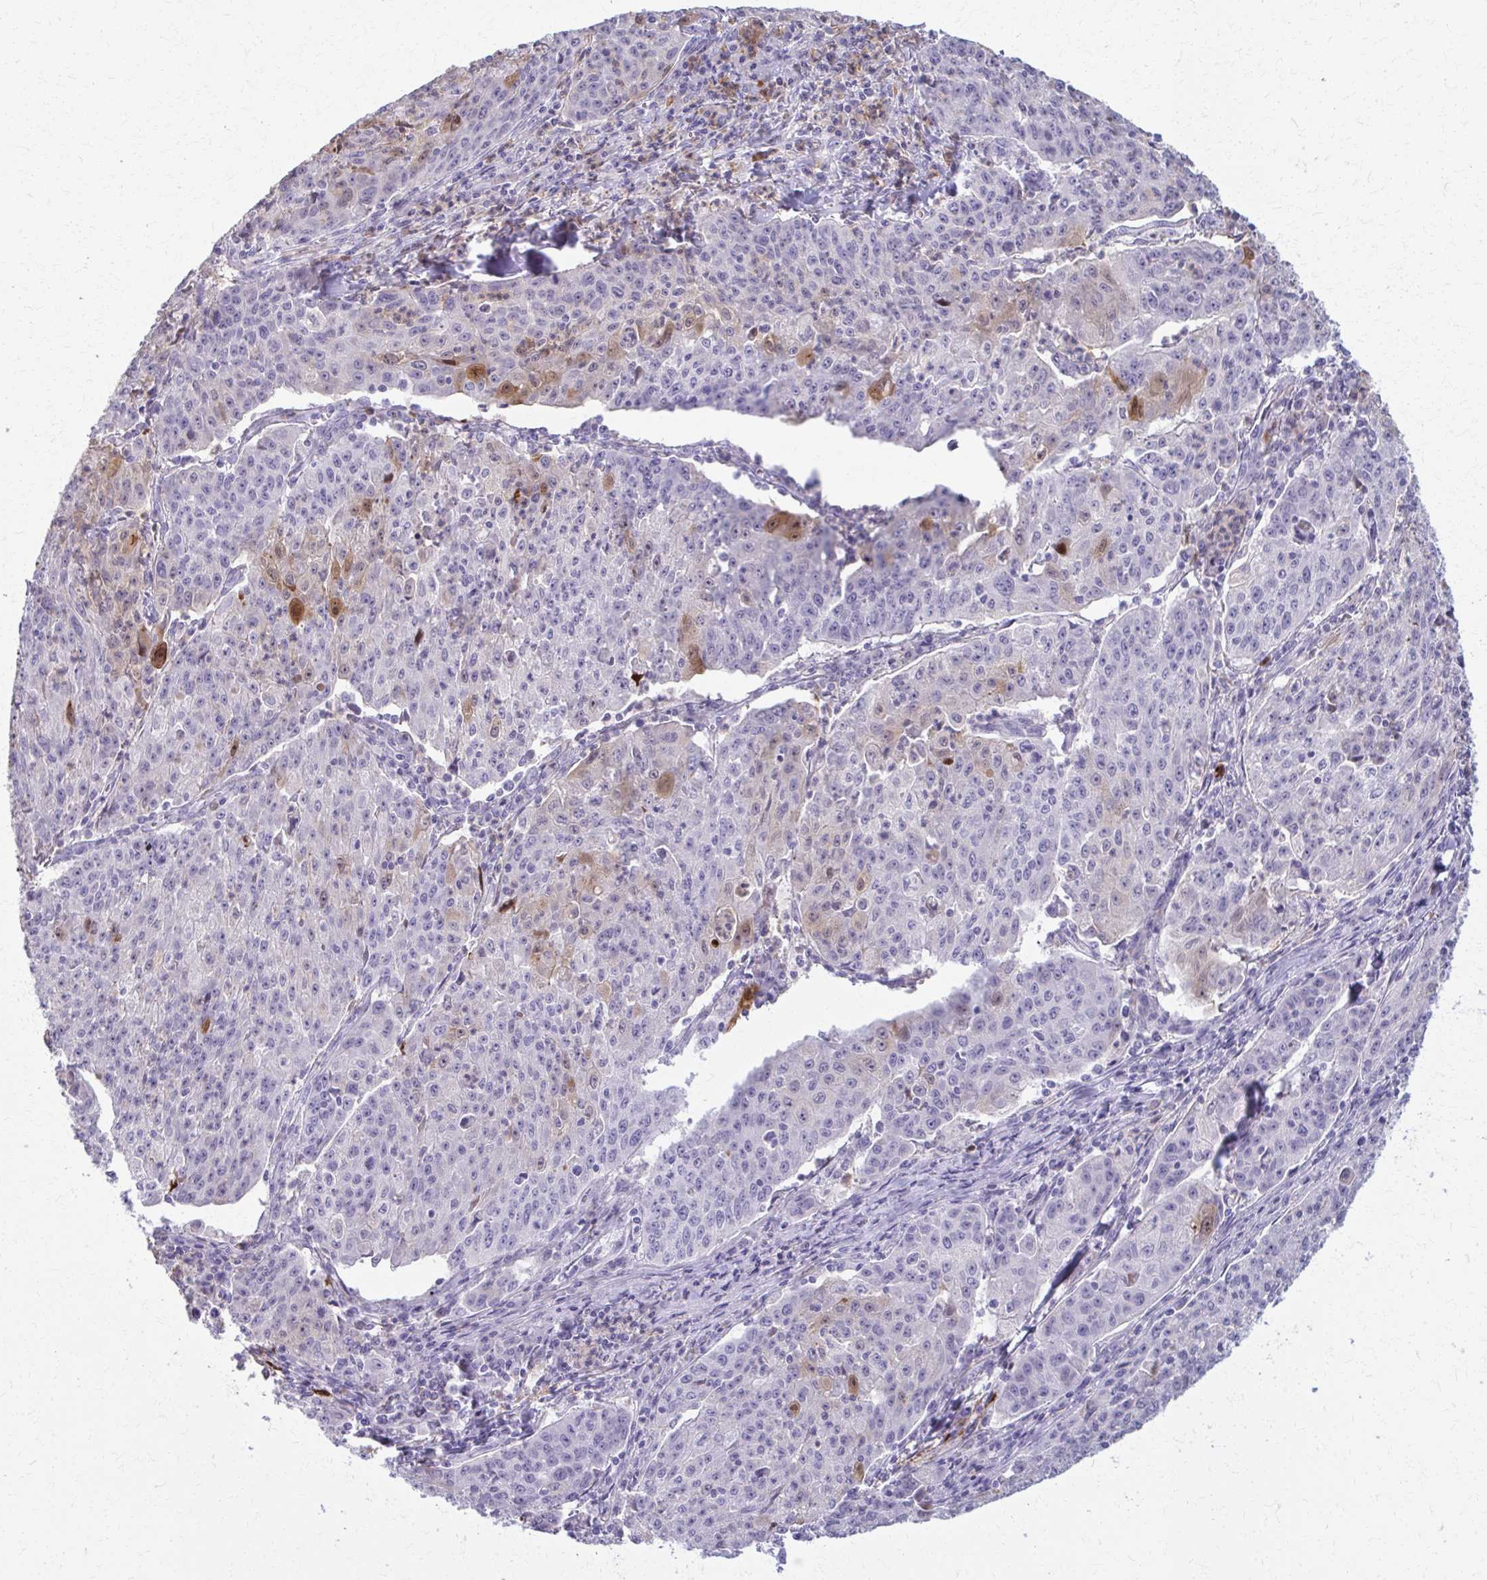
{"staining": {"intensity": "moderate", "quantity": "<25%", "location": "cytoplasmic/membranous,nuclear"}, "tissue": "lung cancer", "cell_type": "Tumor cells", "image_type": "cancer", "snomed": [{"axis": "morphology", "description": "Squamous cell carcinoma, NOS"}, {"axis": "morphology", "description": "Squamous cell carcinoma, metastatic, NOS"}, {"axis": "topography", "description": "Bronchus"}, {"axis": "topography", "description": "Lung"}], "caption": "Protein staining by immunohistochemistry (IHC) displays moderate cytoplasmic/membranous and nuclear positivity in about <25% of tumor cells in squamous cell carcinoma (lung).", "gene": "OR4M1", "patient": {"sex": "male", "age": 62}}